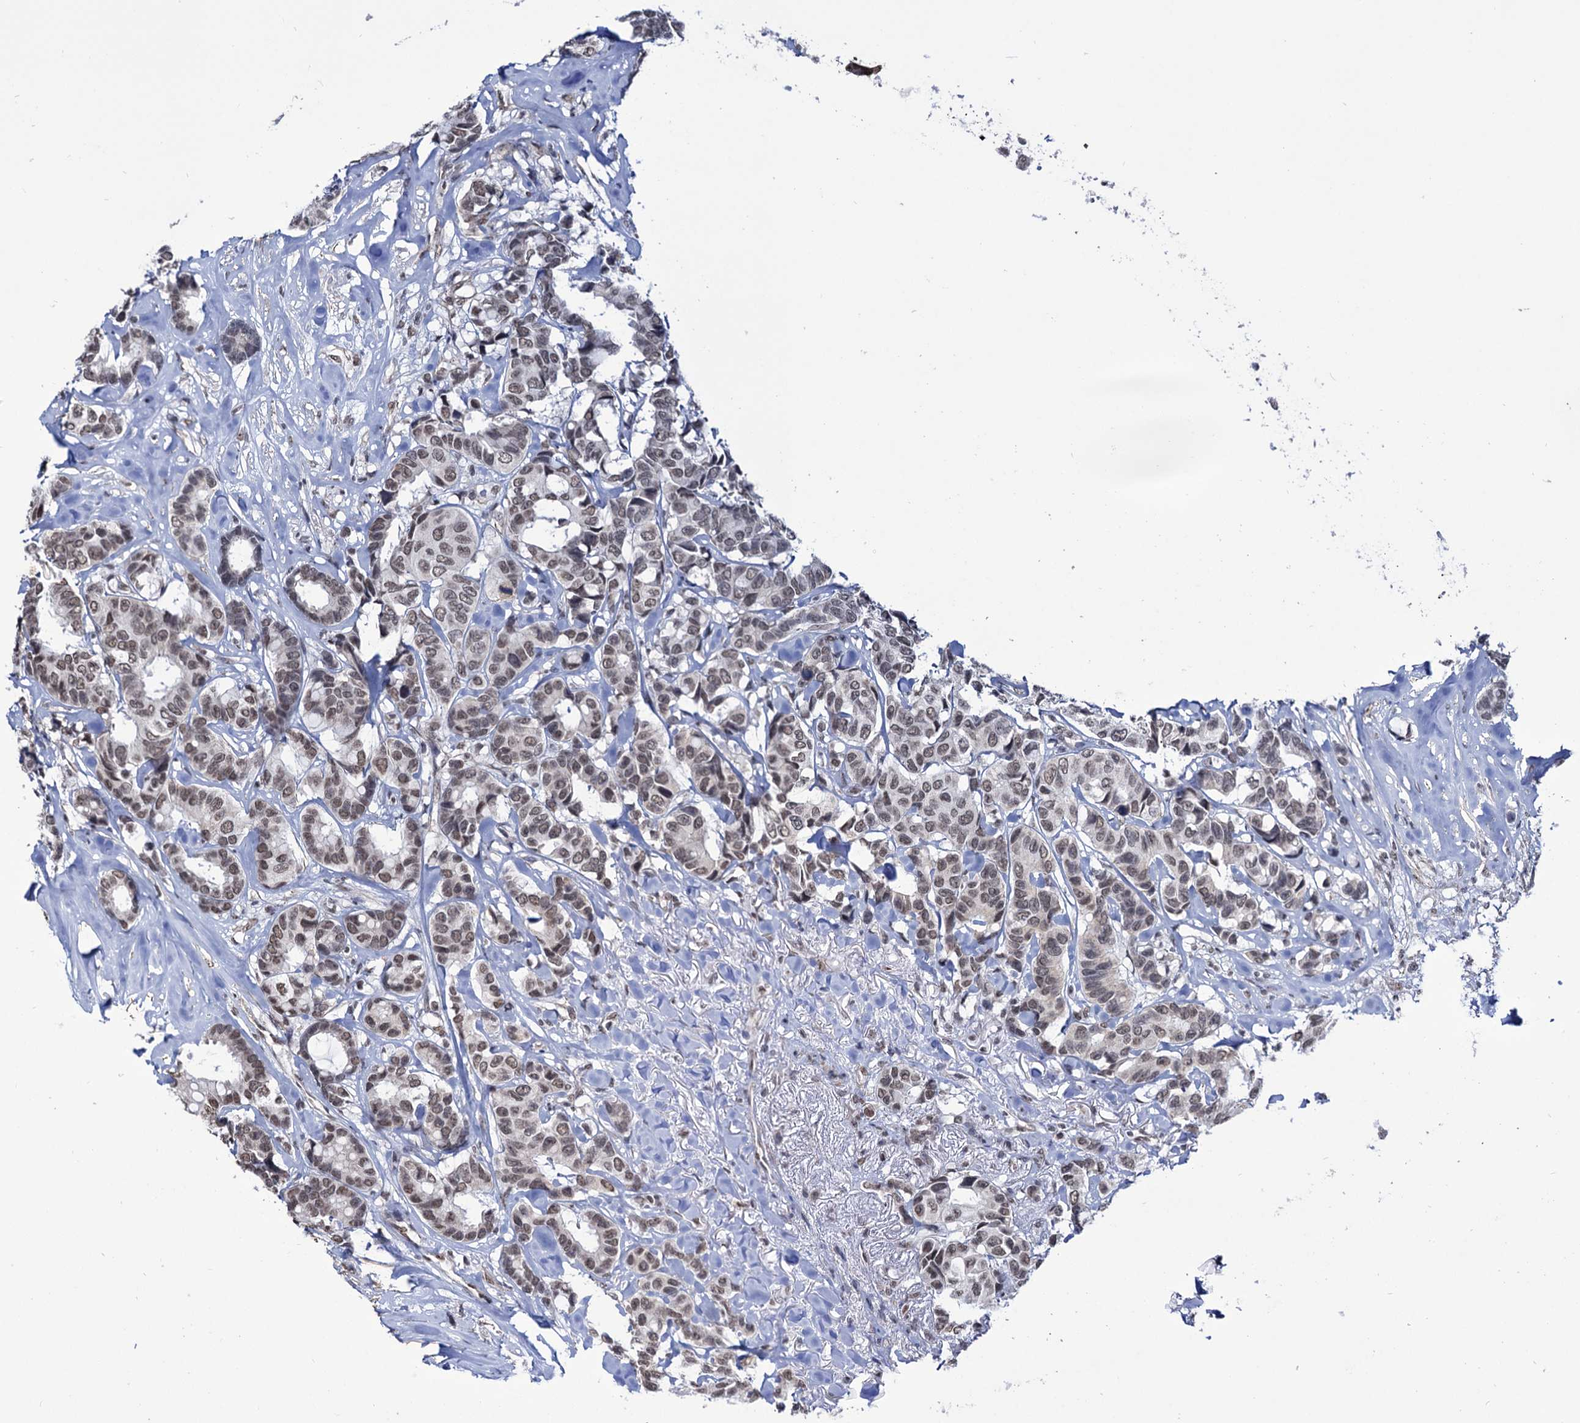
{"staining": {"intensity": "moderate", "quantity": ">75%", "location": "nuclear"}, "tissue": "breast cancer", "cell_type": "Tumor cells", "image_type": "cancer", "snomed": [{"axis": "morphology", "description": "Duct carcinoma"}, {"axis": "topography", "description": "Breast"}], "caption": "Protein analysis of breast cancer tissue exhibits moderate nuclear positivity in approximately >75% of tumor cells.", "gene": "ABHD10", "patient": {"sex": "female", "age": 87}}